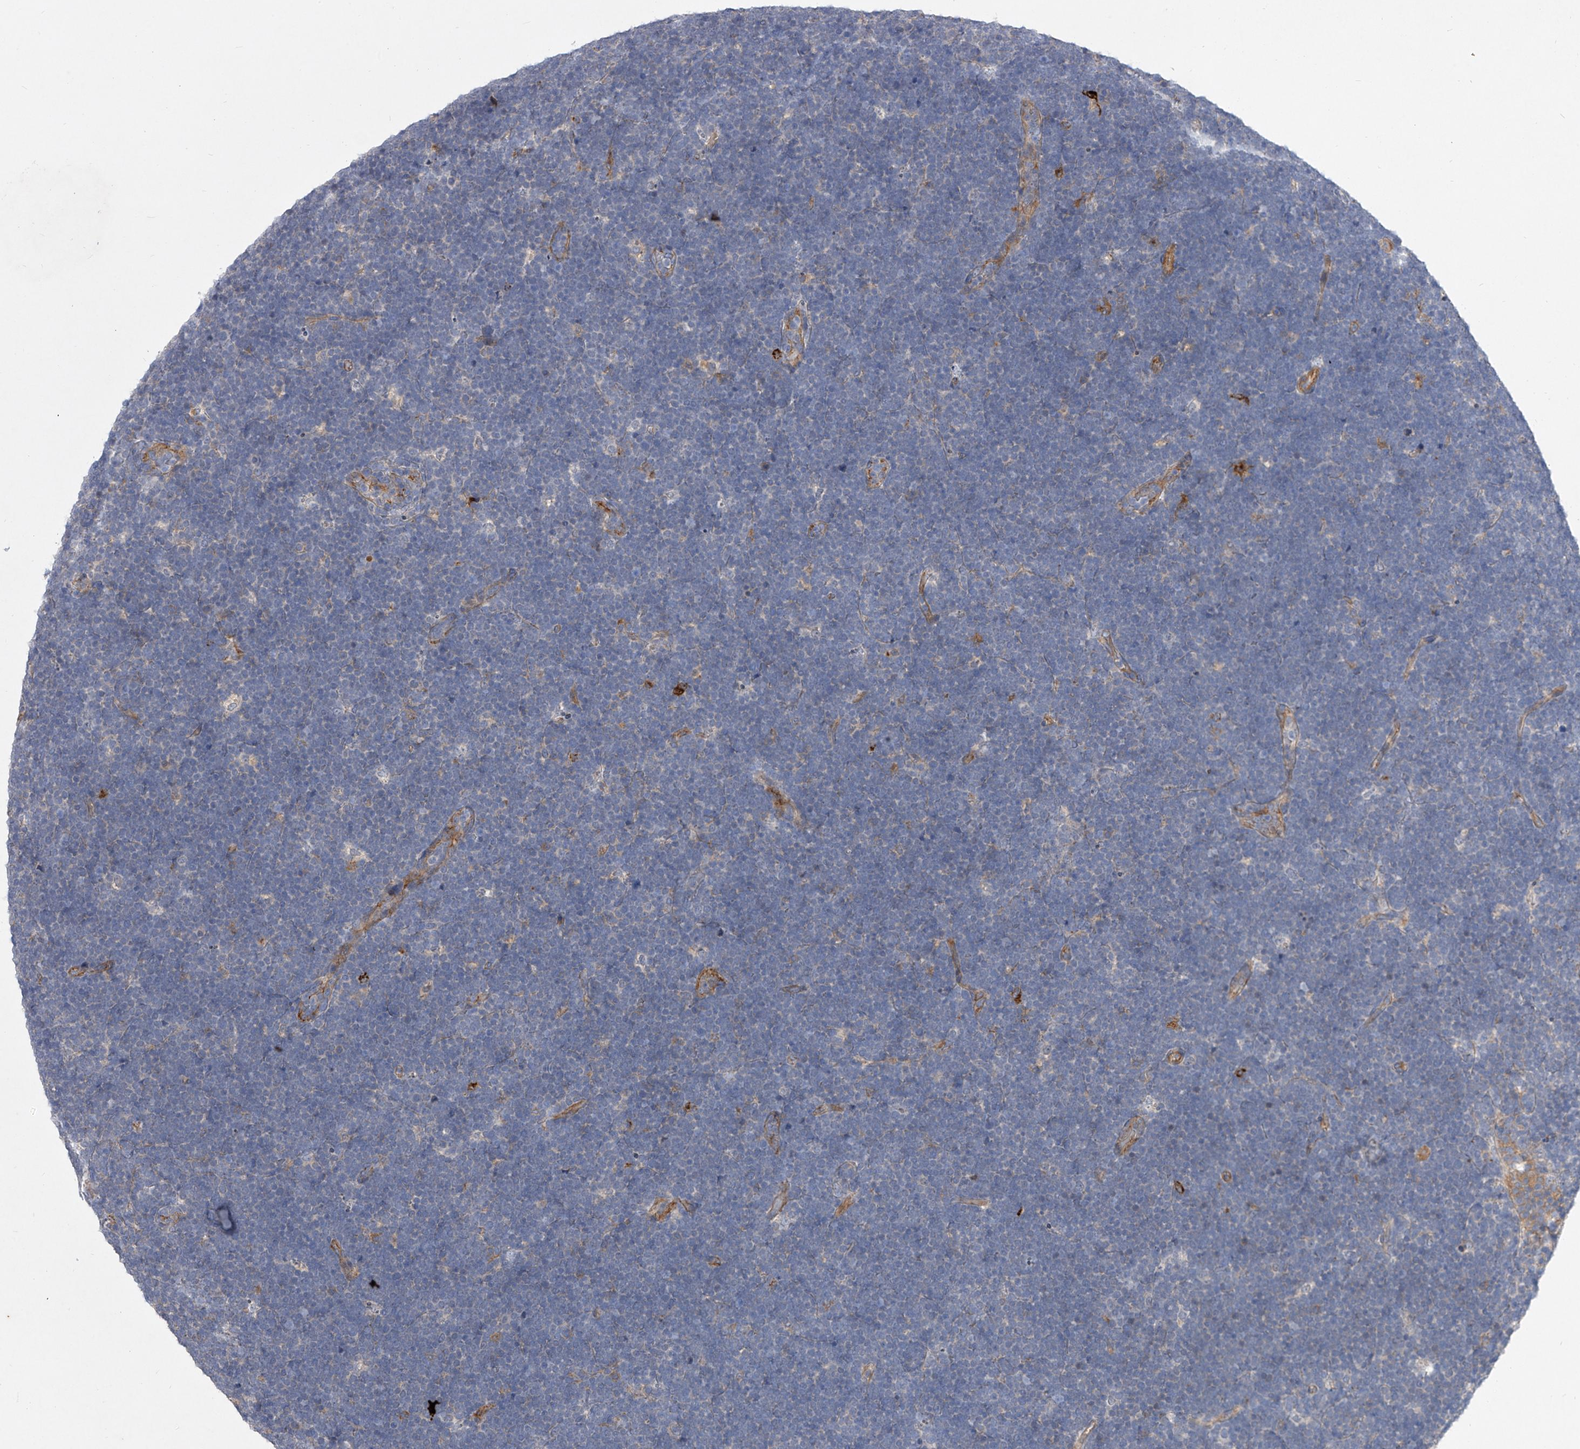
{"staining": {"intensity": "negative", "quantity": "none", "location": "none"}, "tissue": "lymphoma", "cell_type": "Tumor cells", "image_type": "cancer", "snomed": [{"axis": "morphology", "description": "Malignant lymphoma, non-Hodgkin's type, High grade"}, {"axis": "topography", "description": "Lymph node"}], "caption": "An immunohistochemistry micrograph of lymphoma is shown. There is no staining in tumor cells of lymphoma. (IHC, brightfield microscopy, high magnification).", "gene": "MINDY4", "patient": {"sex": "male", "age": 13}}